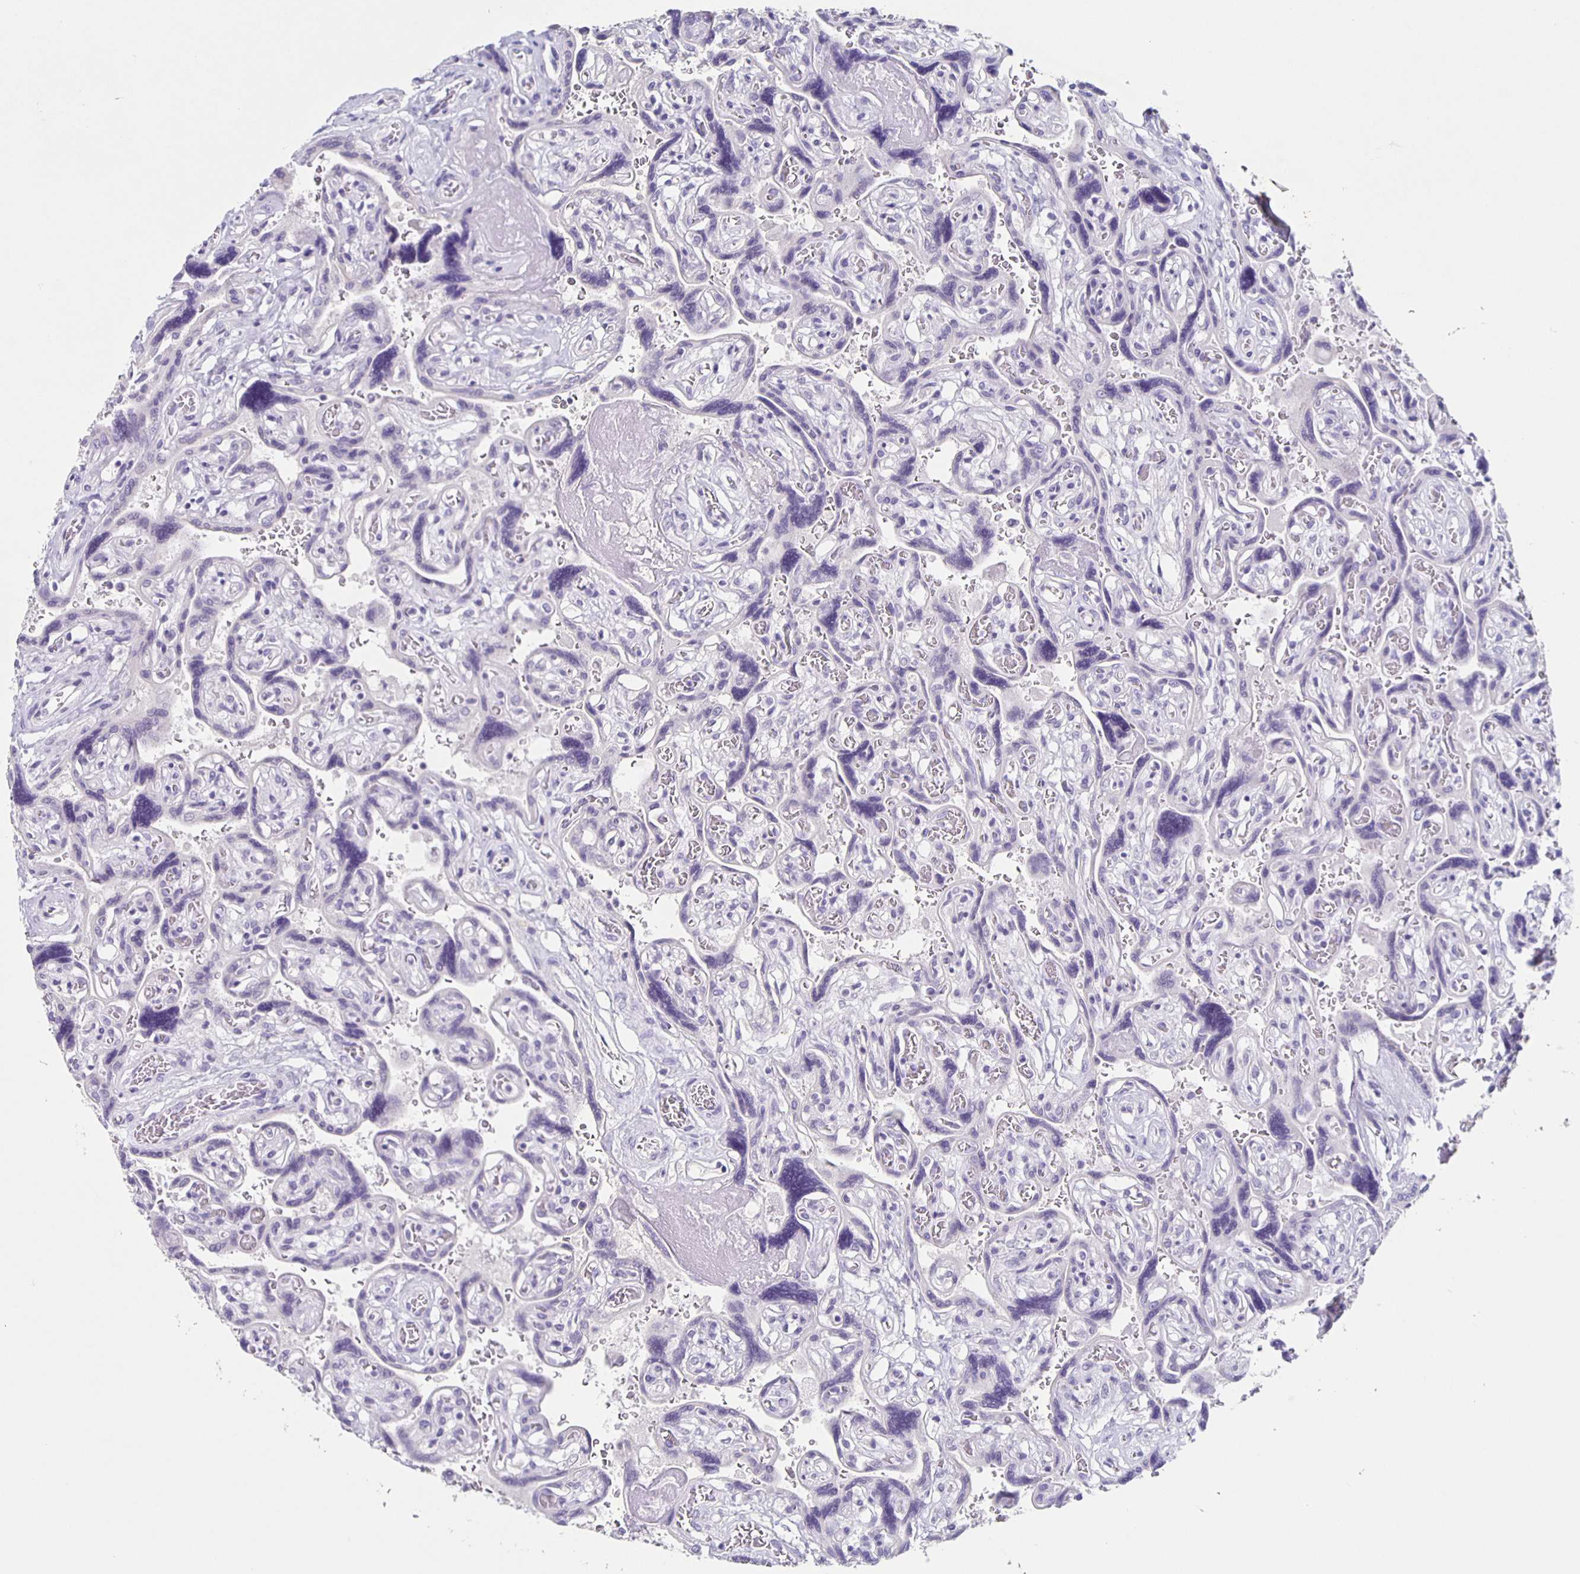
{"staining": {"intensity": "negative", "quantity": "none", "location": "none"}, "tissue": "placenta", "cell_type": "Decidual cells", "image_type": "normal", "snomed": [{"axis": "morphology", "description": "Normal tissue, NOS"}, {"axis": "topography", "description": "Placenta"}], "caption": "This image is of normal placenta stained with IHC to label a protein in brown with the nuclei are counter-stained blue. There is no staining in decidual cells. (Brightfield microscopy of DAB (3,3'-diaminobenzidine) immunohistochemistry (IHC) at high magnification).", "gene": "CARNS1", "patient": {"sex": "female", "age": 32}}